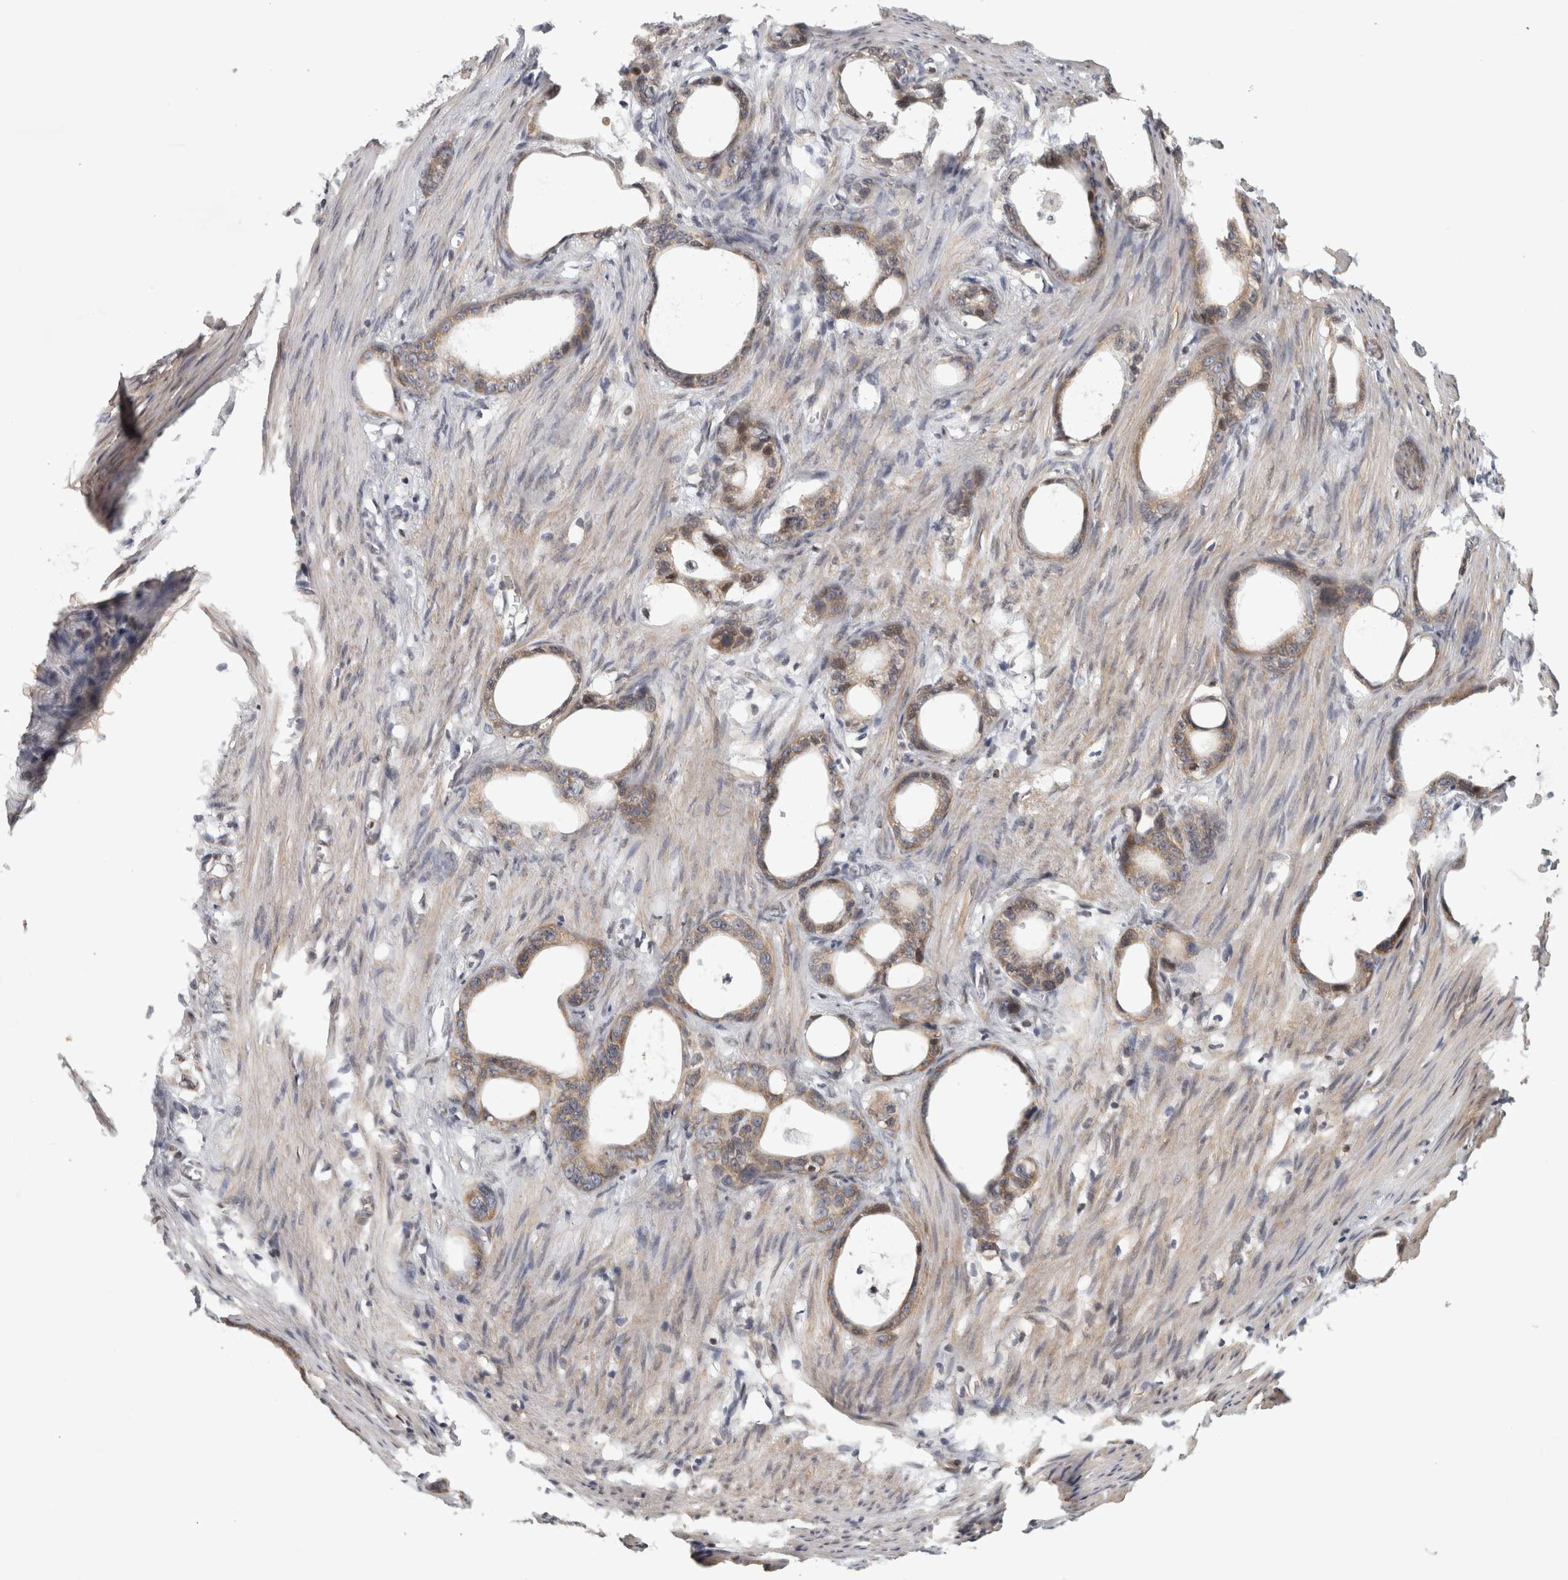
{"staining": {"intensity": "weak", "quantity": ">75%", "location": "cytoplasmic/membranous"}, "tissue": "stomach cancer", "cell_type": "Tumor cells", "image_type": "cancer", "snomed": [{"axis": "morphology", "description": "Adenocarcinoma, NOS"}, {"axis": "topography", "description": "Stomach"}], "caption": "Immunohistochemical staining of human stomach cancer reveals low levels of weak cytoplasmic/membranous expression in approximately >75% of tumor cells.", "gene": "KDM8", "patient": {"sex": "female", "age": 75}}